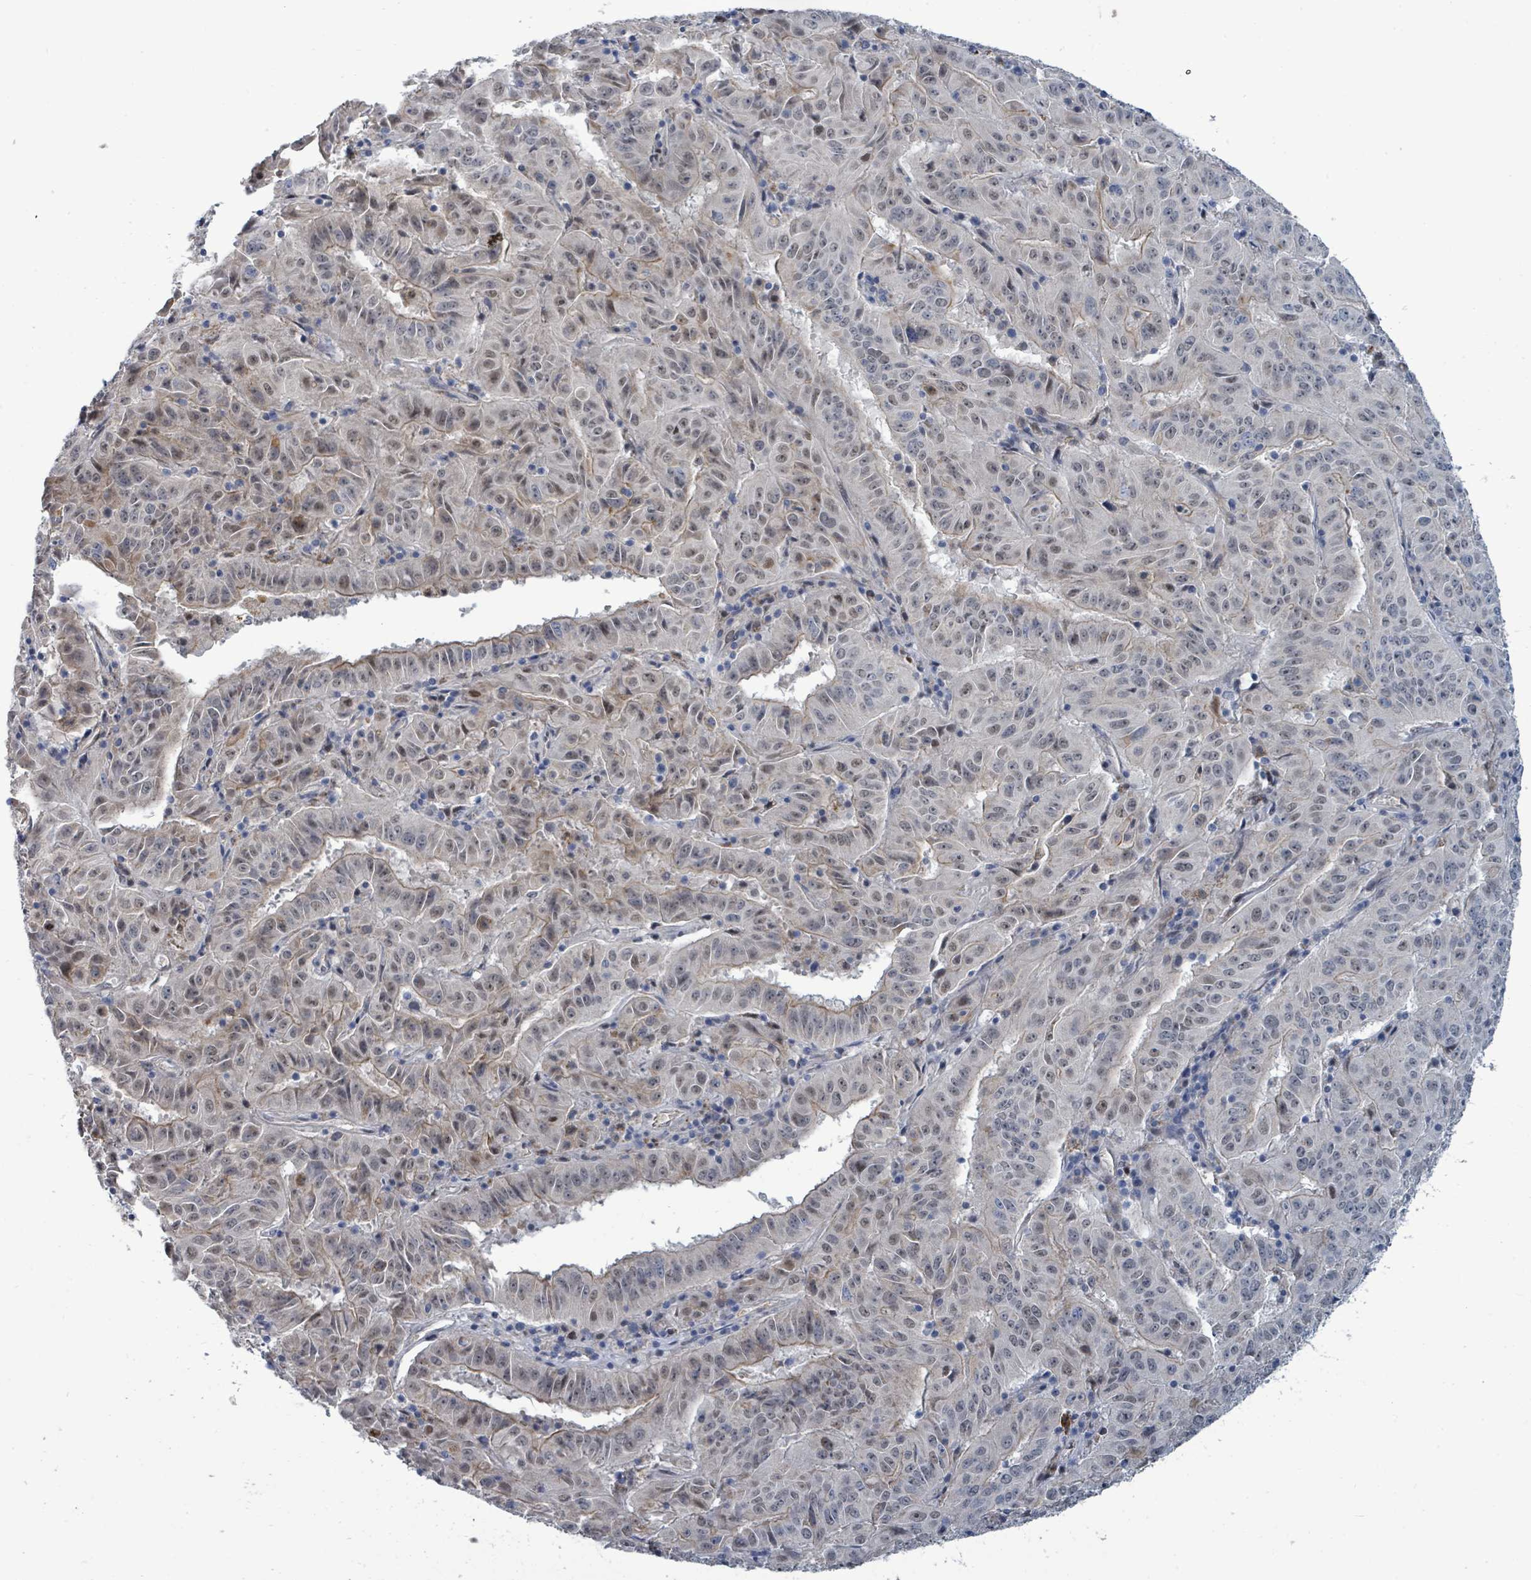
{"staining": {"intensity": "weak", "quantity": "25%-75%", "location": "cytoplasmic/membranous,nuclear"}, "tissue": "pancreatic cancer", "cell_type": "Tumor cells", "image_type": "cancer", "snomed": [{"axis": "morphology", "description": "Adenocarcinoma, NOS"}, {"axis": "topography", "description": "Pancreas"}], "caption": "Pancreatic cancer (adenocarcinoma) stained with DAB (3,3'-diaminobenzidine) immunohistochemistry reveals low levels of weak cytoplasmic/membranous and nuclear expression in approximately 25%-75% of tumor cells.", "gene": "TRDMT1", "patient": {"sex": "male", "age": 63}}